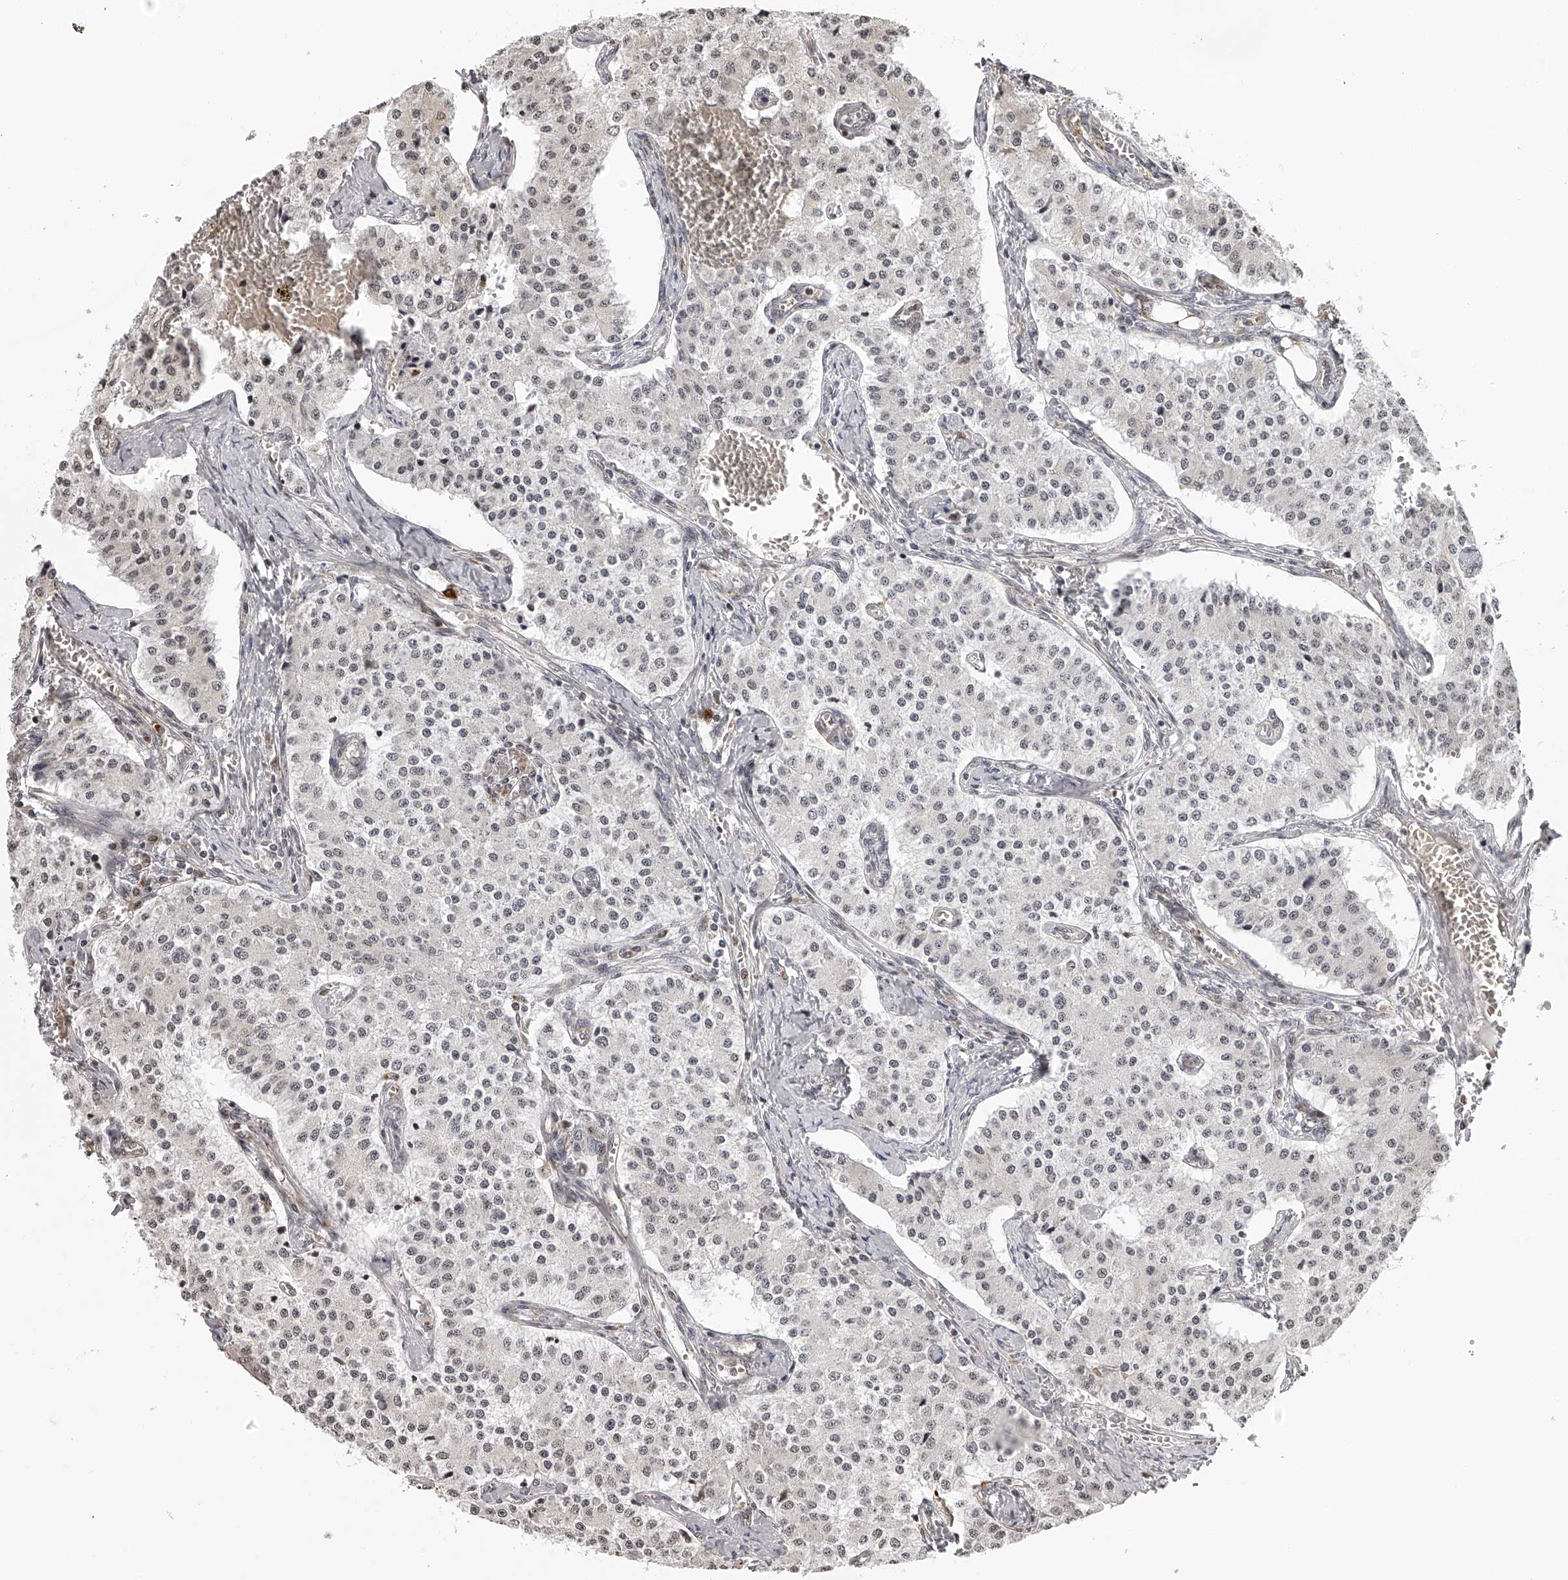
{"staining": {"intensity": "negative", "quantity": "none", "location": "none"}, "tissue": "carcinoid", "cell_type": "Tumor cells", "image_type": "cancer", "snomed": [{"axis": "morphology", "description": "Carcinoid, malignant, NOS"}, {"axis": "topography", "description": "Colon"}], "caption": "A high-resolution photomicrograph shows IHC staining of malignant carcinoid, which displays no significant expression in tumor cells. Brightfield microscopy of IHC stained with DAB (3,3'-diaminobenzidine) (brown) and hematoxylin (blue), captured at high magnification.", "gene": "ODF2L", "patient": {"sex": "female", "age": 52}}